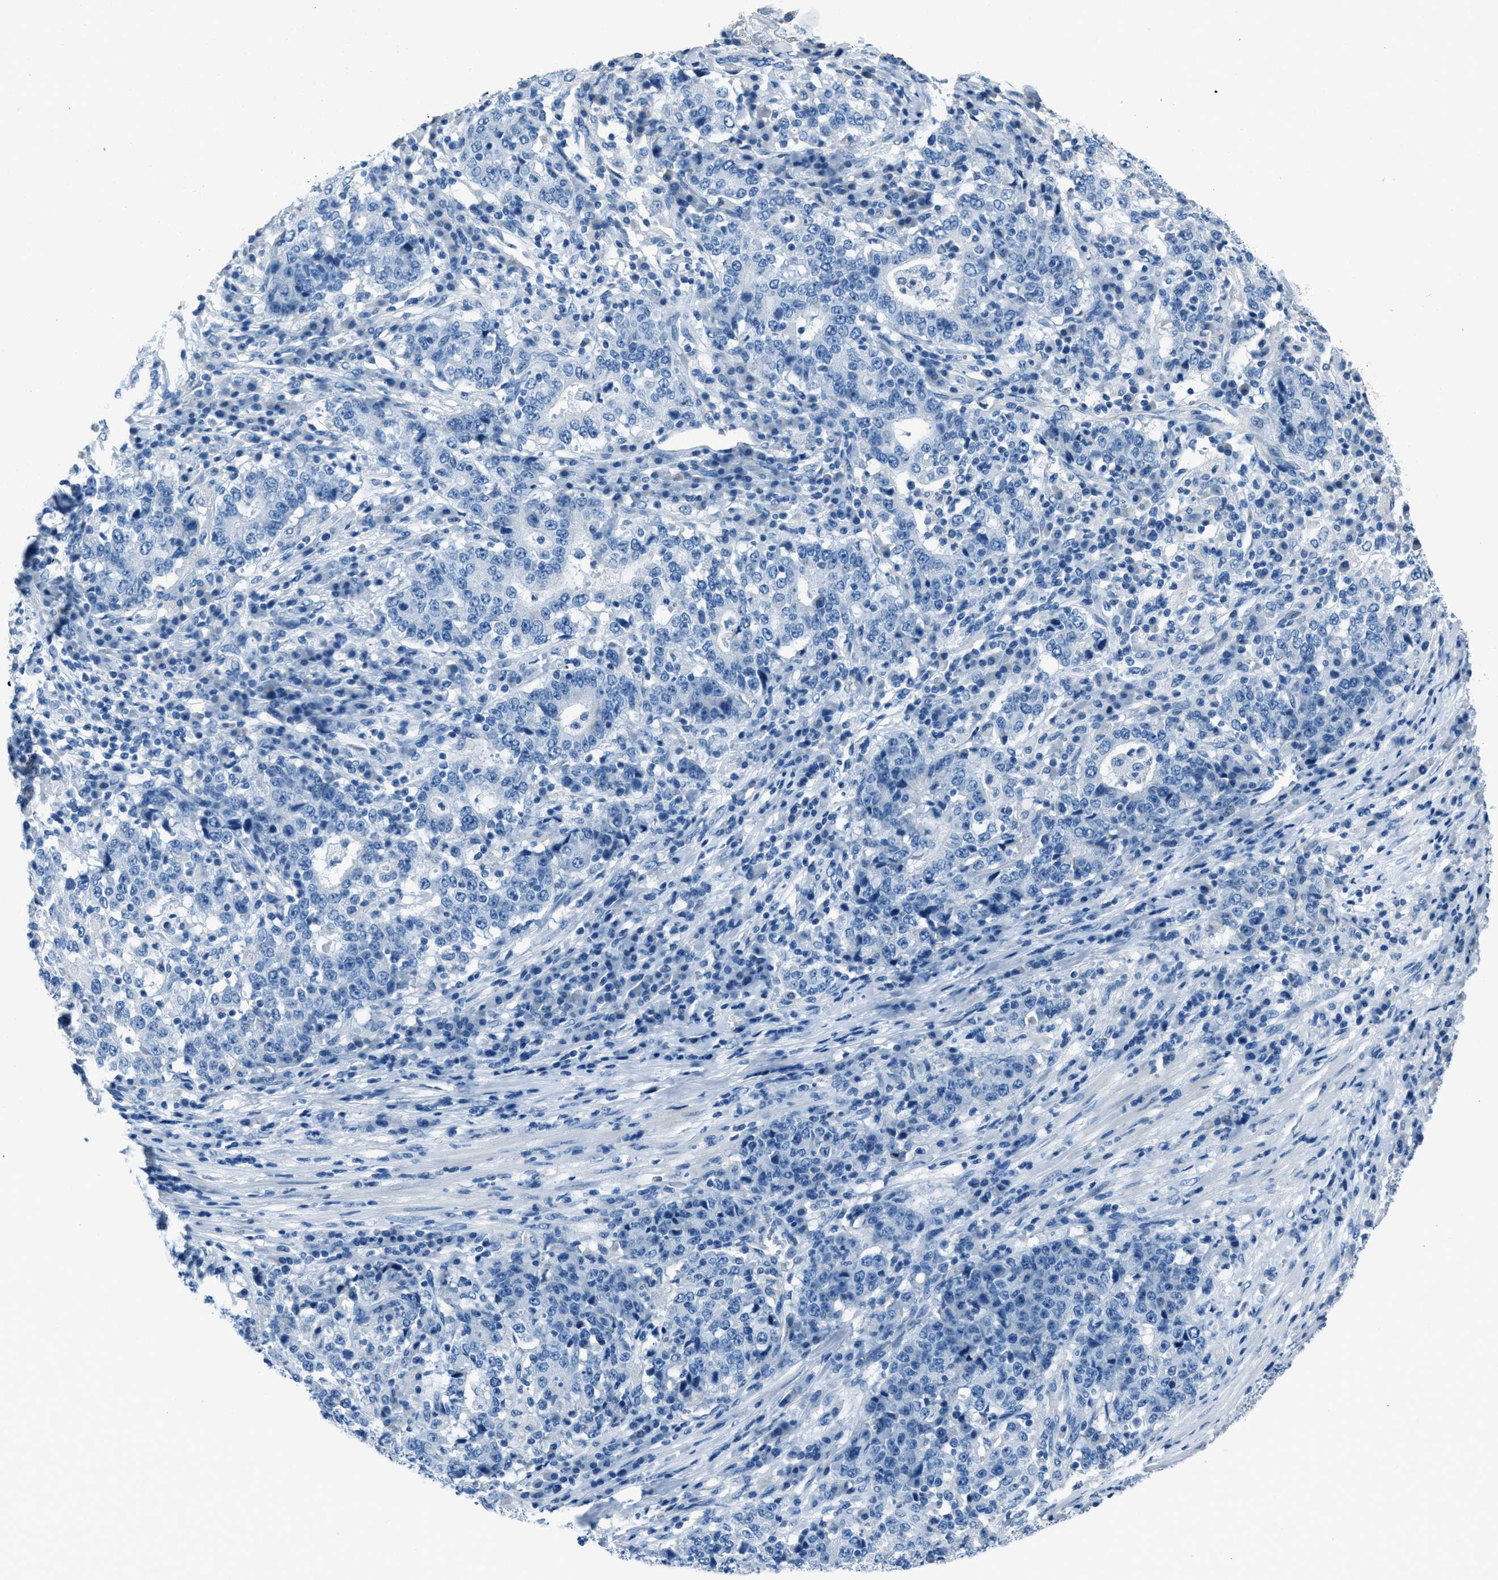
{"staining": {"intensity": "negative", "quantity": "none", "location": "none"}, "tissue": "stomach cancer", "cell_type": "Tumor cells", "image_type": "cancer", "snomed": [{"axis": "morphology", "description": "Adenocarcinoma, NOS"}, {"axis": "topography", "description": "Stomach"}], "caption": "This is an immunohistochemistry image of stomach adenocarcinoma. There is no staining in tumor cells.", "gene": "AMACR", "patient": {"sex": "male", "age": 59}}